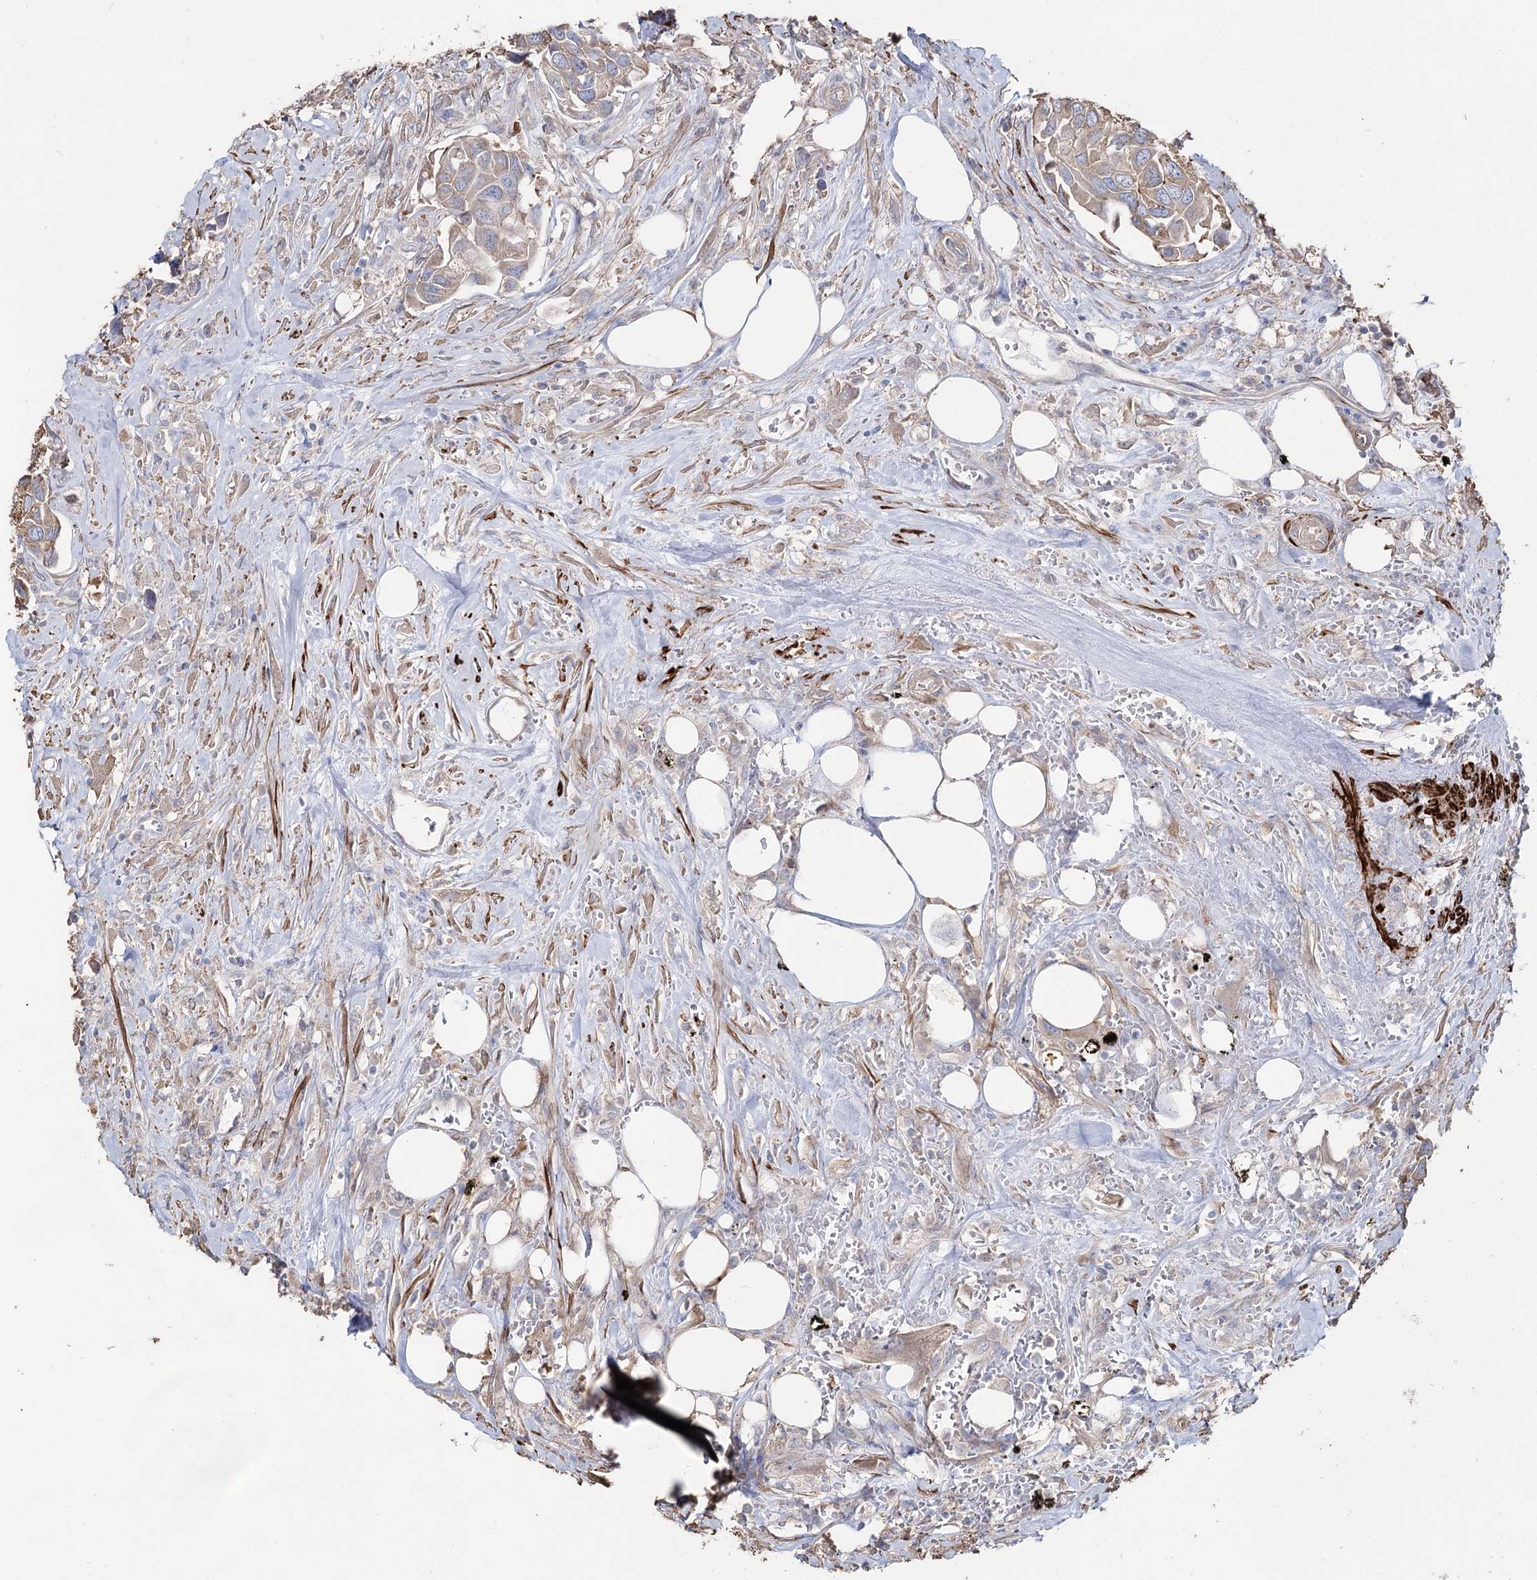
{"staining": {"intensity": "weak", "quantity": ">75%", "location": "cytoplasmic/membranous"}, "tissue": "urothelial cancer", "cell_type": "Tumor cells", "image_type": "cancer", "snomed": [{"axis": "morphology", "description": "Urothelial carcinoma, High grade"}, {"axis": "topography", "description": "Urinary bladder"}], "caption": "DAB (3,3'-diaminobenzidine) immunohistochemical staining of human urothelial carcinoma (high-grade) exhibits weak cytoplasmic/membranous protein positivity in approximately >75% of tumor cells.", "gene": "SUMF1", "patient": {"sex": "male", "age": 74}}